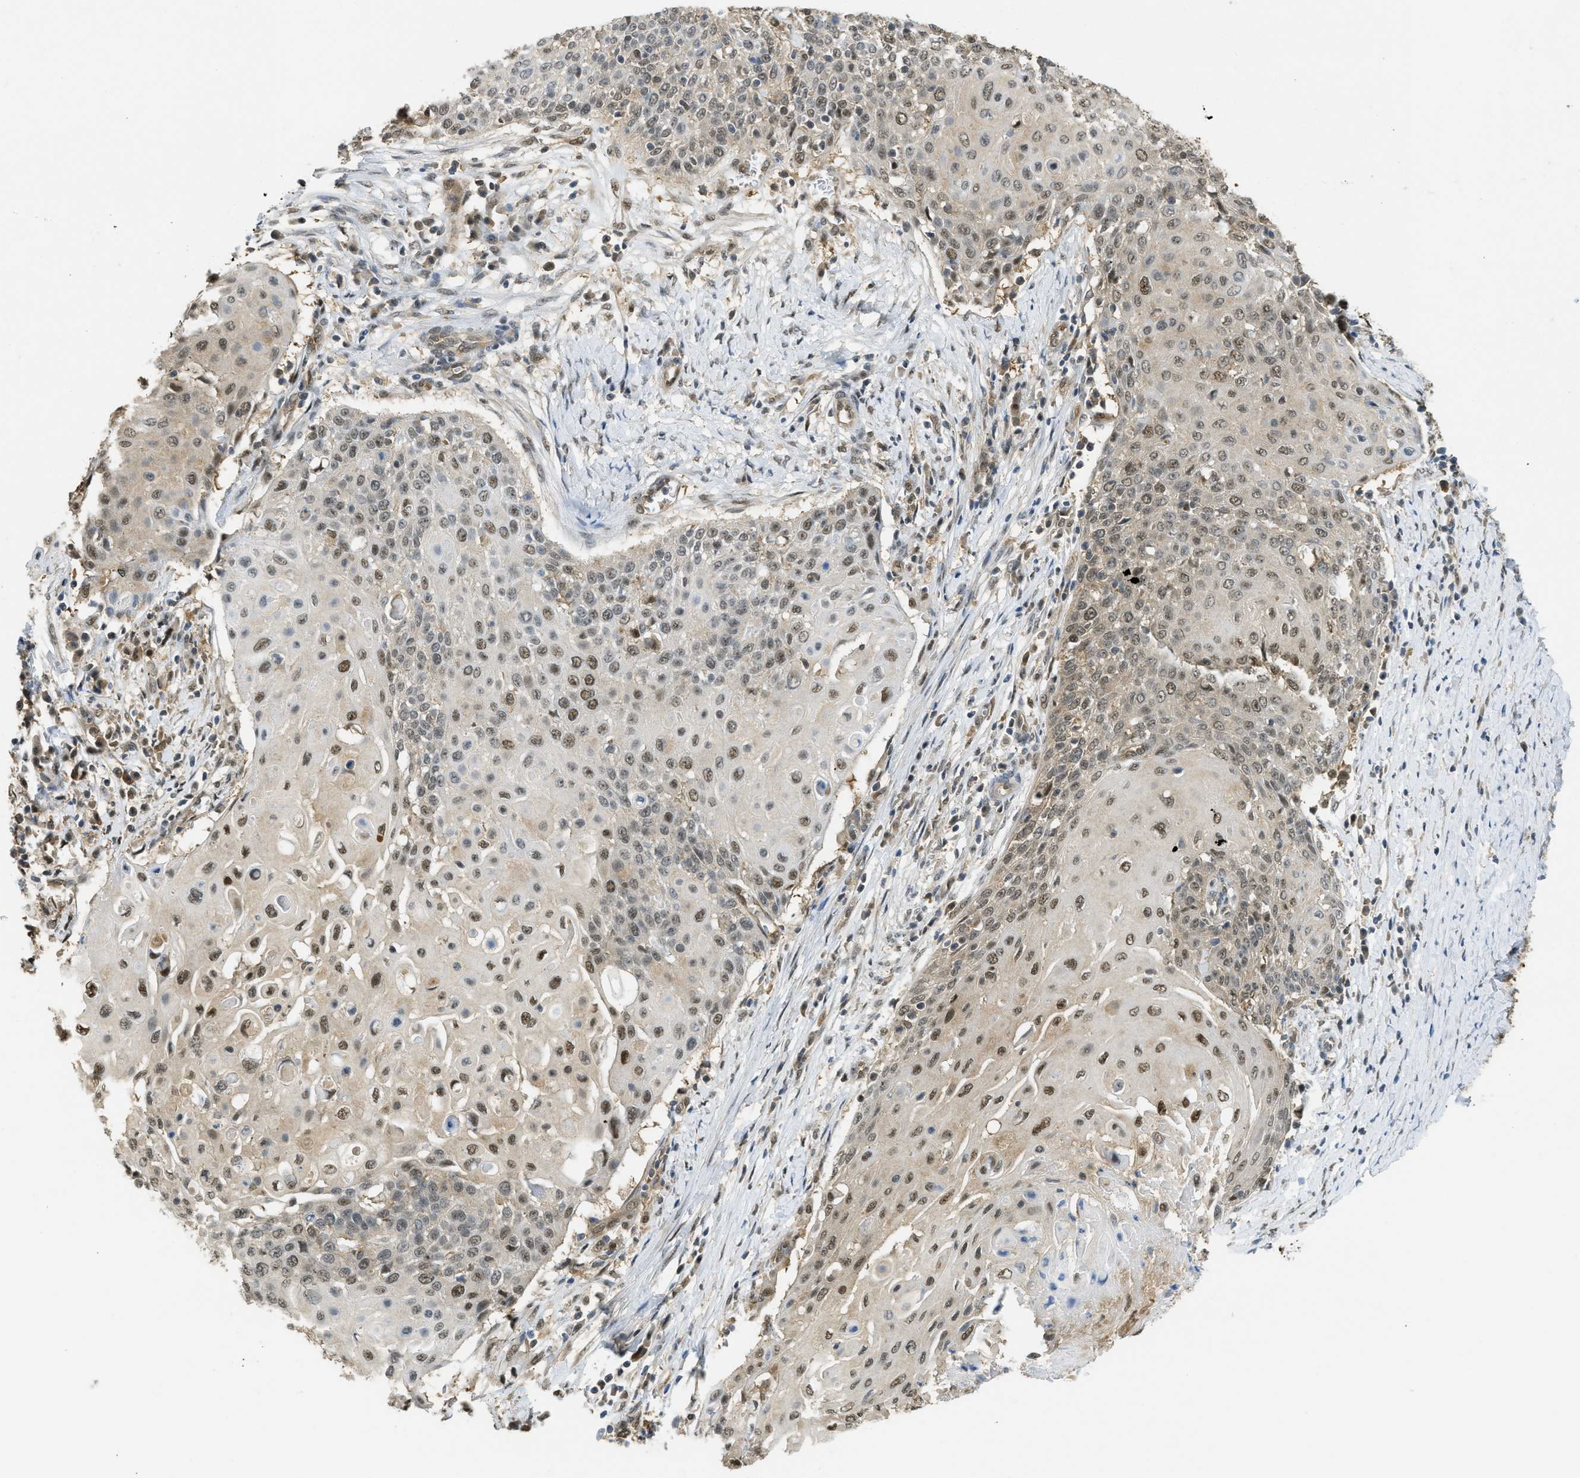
{"staining": {"intensity": "moderate", "quantity": ">75%", "location": "nuclear"}, "tissue": "cervical cancer", "cell_type": "Tumor cells", "image_type": "cancer", "snomed": [{"axis": "morphology", "description": "Squamous cell carcinoma, NOS"}, {"axis": "topography", "description": "Cervix"}], "caption": "The immunohistochemical stain labels moderate nuclear expression in tumor cells of cervical cancer (squamous cell carcinoma) tissue.", "gene": "PSMC5", "patient": {"sex": "female", "age": 39}}